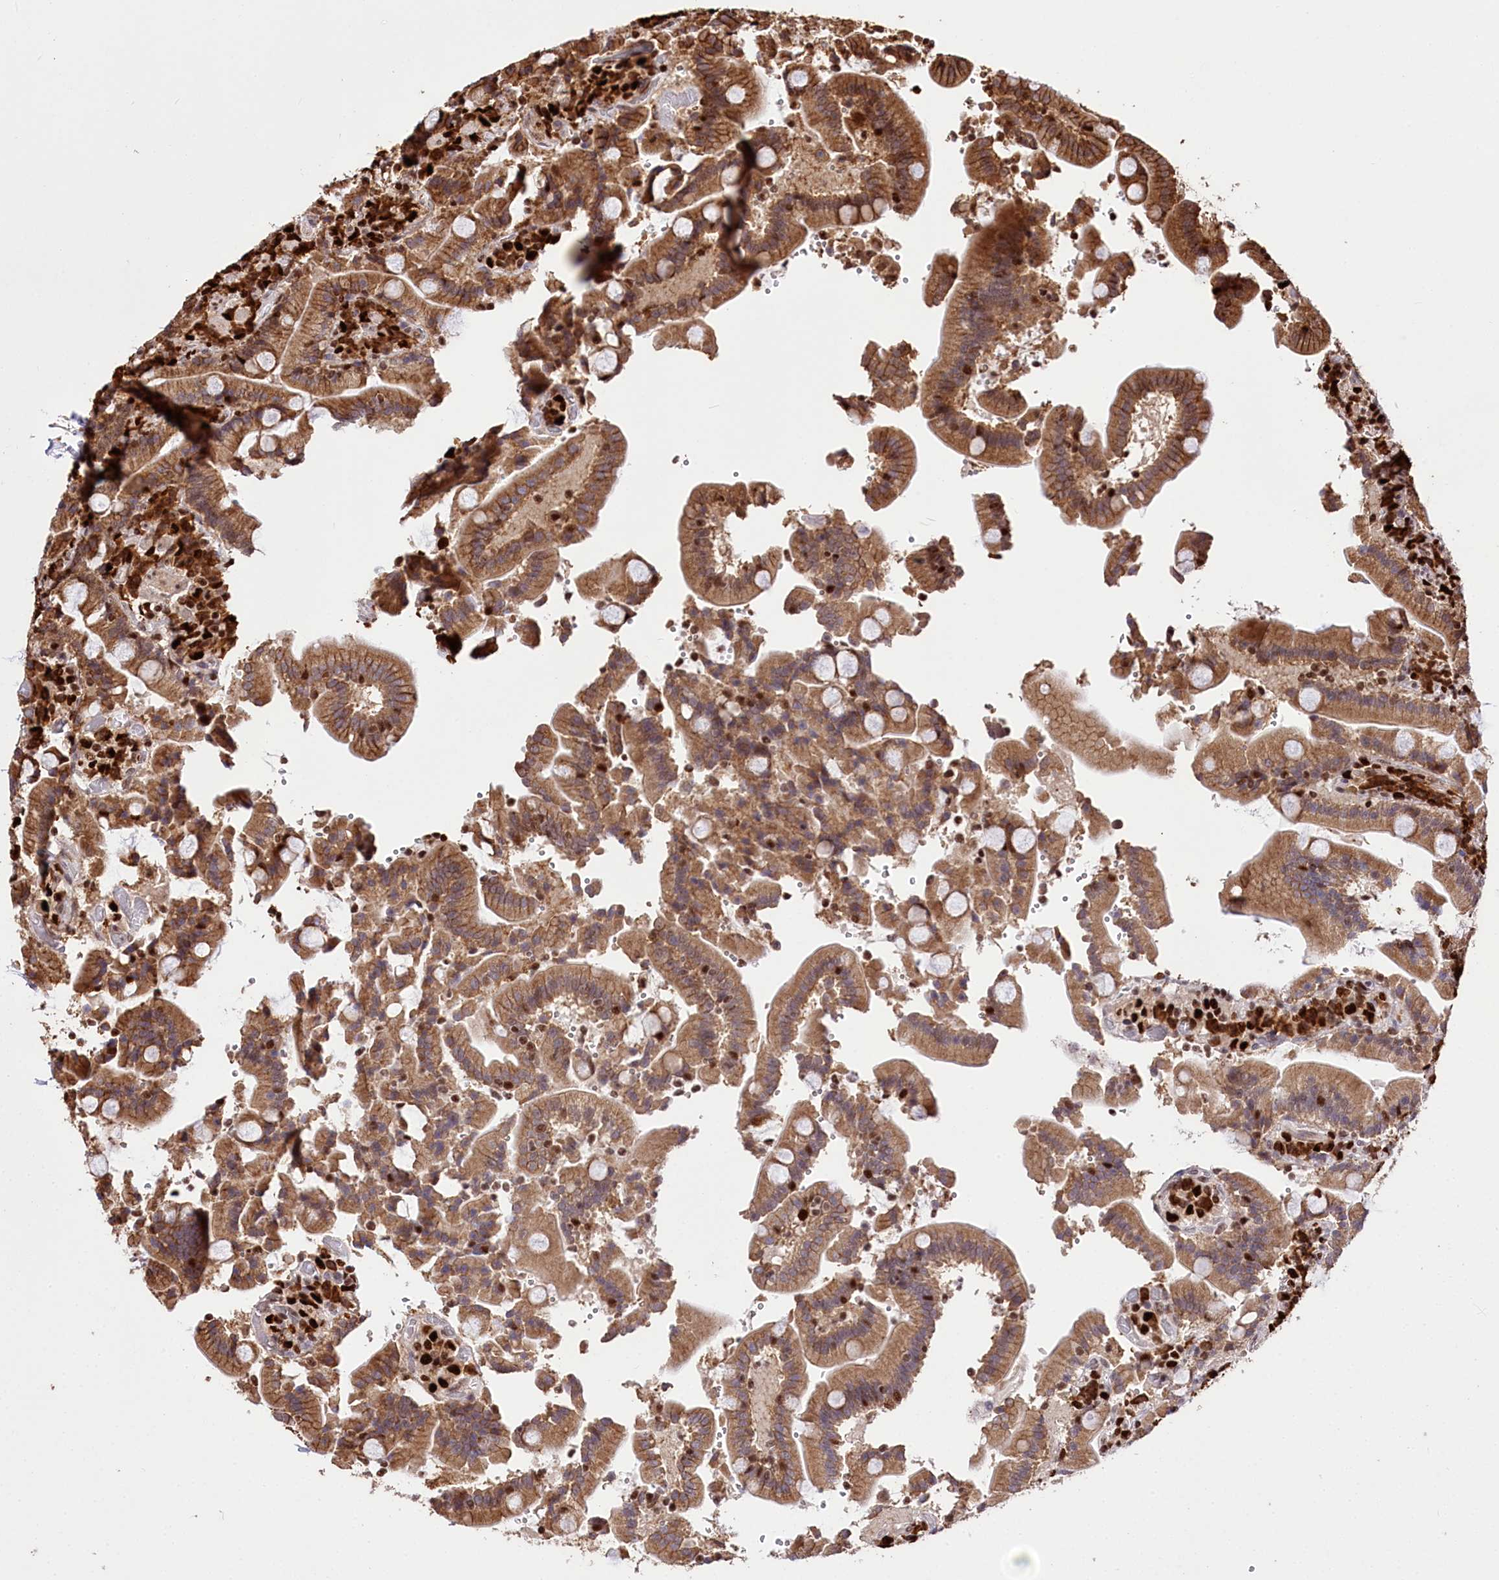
{"staining": {"intensity": "moderate", "quantity": ">75%", "location": "cytoplasmic/membranous"}, "tissue": "duodenum", "cell_type": "Glandular cells", "image_type": "normal", "snomed": [{"axis": "morphology", "description": "Normal tissue, NOS"}, {"axis": "topography", "description": "Duodenum"}], "caption": "A brown stain highlights moderate cytoplasmic/membranous staining of a protein in glandular cells of benign human duodenum. Immunohistochemistry (ihc) stains the protein in brown and the nuclei are stained blue.", "gene": "FIGN", "patient": {"sex": "female", "age": 62}}